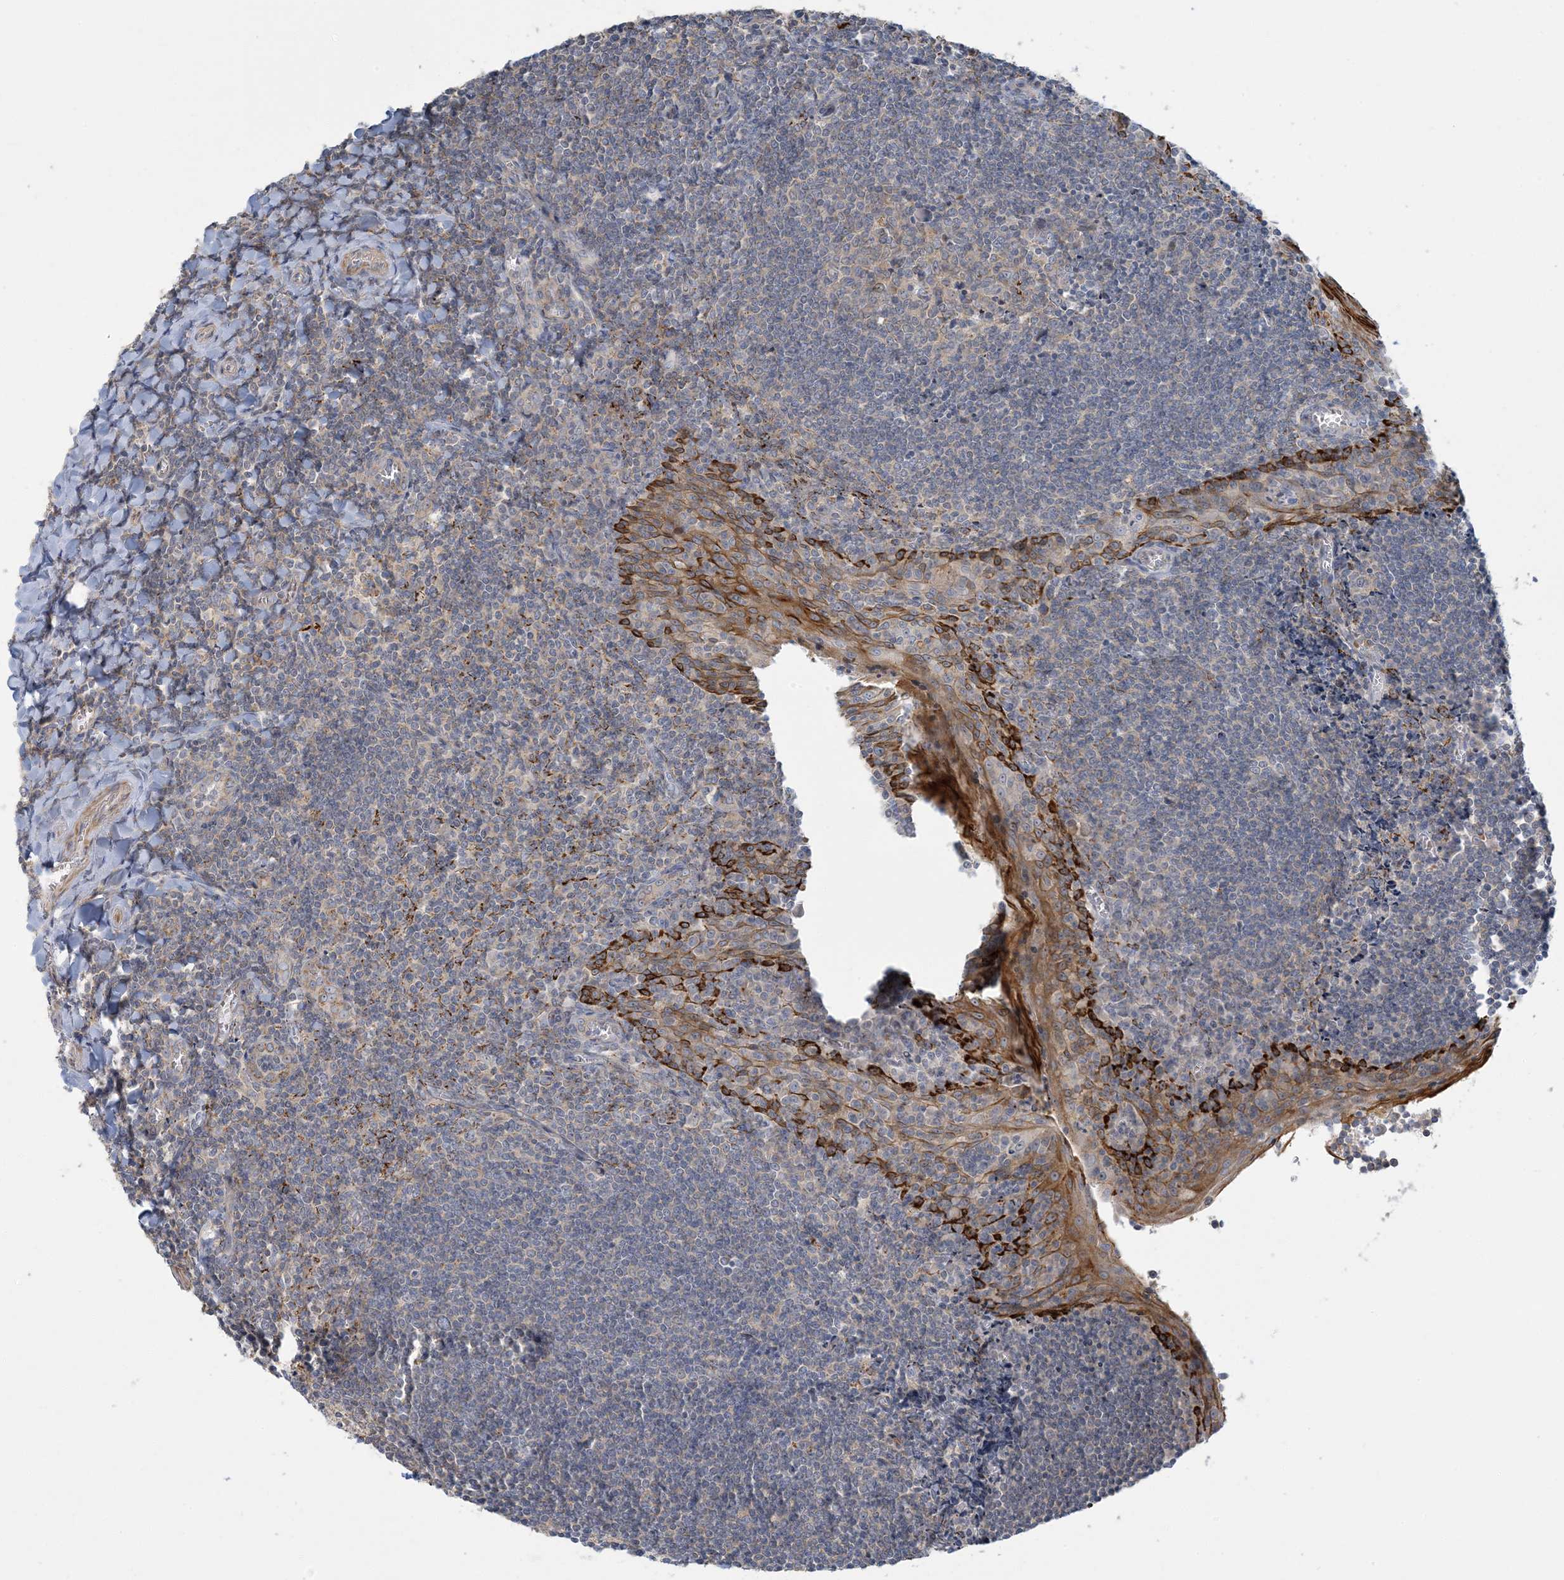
{"staining": {"intensity": "weak", "quantity": "25%-75%", "location": "cytoplasmic/membranous"}, "tissue": "tonsil", "cell_type": "Germinal center cells", "image_type": "normal", "snomed": [{"axis": "morphology", "description": "Normal tissue, NOS"}, {"axis": "topography", "description": "Tonsil"}], "caption": "Benign tonsil was stained to show a protein in brown. There is low levels of weak cytoplasmic/membranous staining in about 25%-75% of germinal center cells. The staining is performed using DAB brown chromogen to label protein expression. The nuclei are counter-stained blue using hematoxylin.", "gene": "LTN1", "patient": {"sex": "male", "age": 27}}